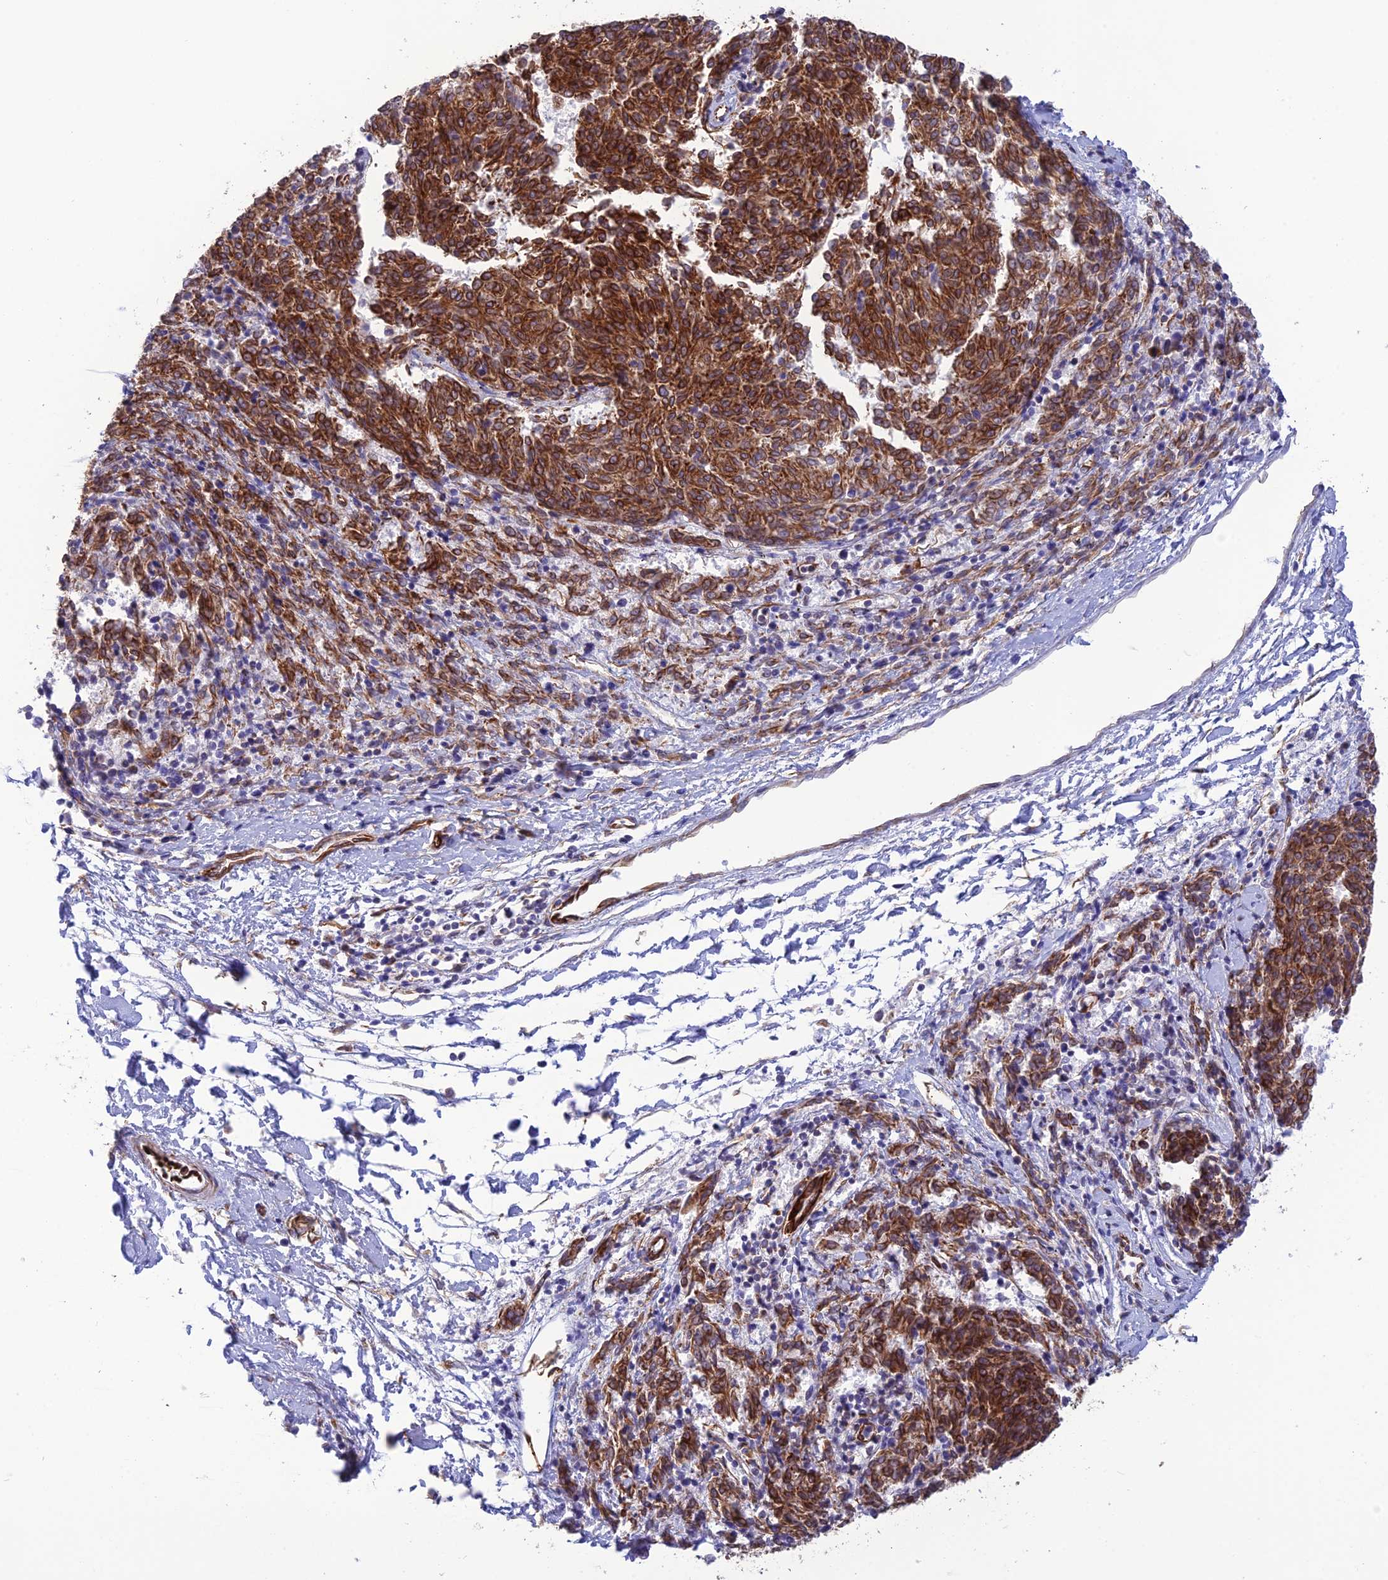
{"staining": {"intensity": "strong", "quantity": "25%-75%", "location": "cytoplasmic/membranous"}, "tissue": "melanoma", "cell_type": "Tumor cells", "image_type": "cancer", "snomed": [{"axis": "morphology", "description": "Malignant melanoma, NOS"}, {"axis": "topography", "description": "Skin"}], "caption": "Tumor cells demonstrate high levels of strong cytoplasmic/membranous expression in about 25%-75% of cells in human melanoma. (IHC, brightfield microscopy, high magnification).", "gene": "FBXL20", "patient": {"sex": "female", "age": 72}}